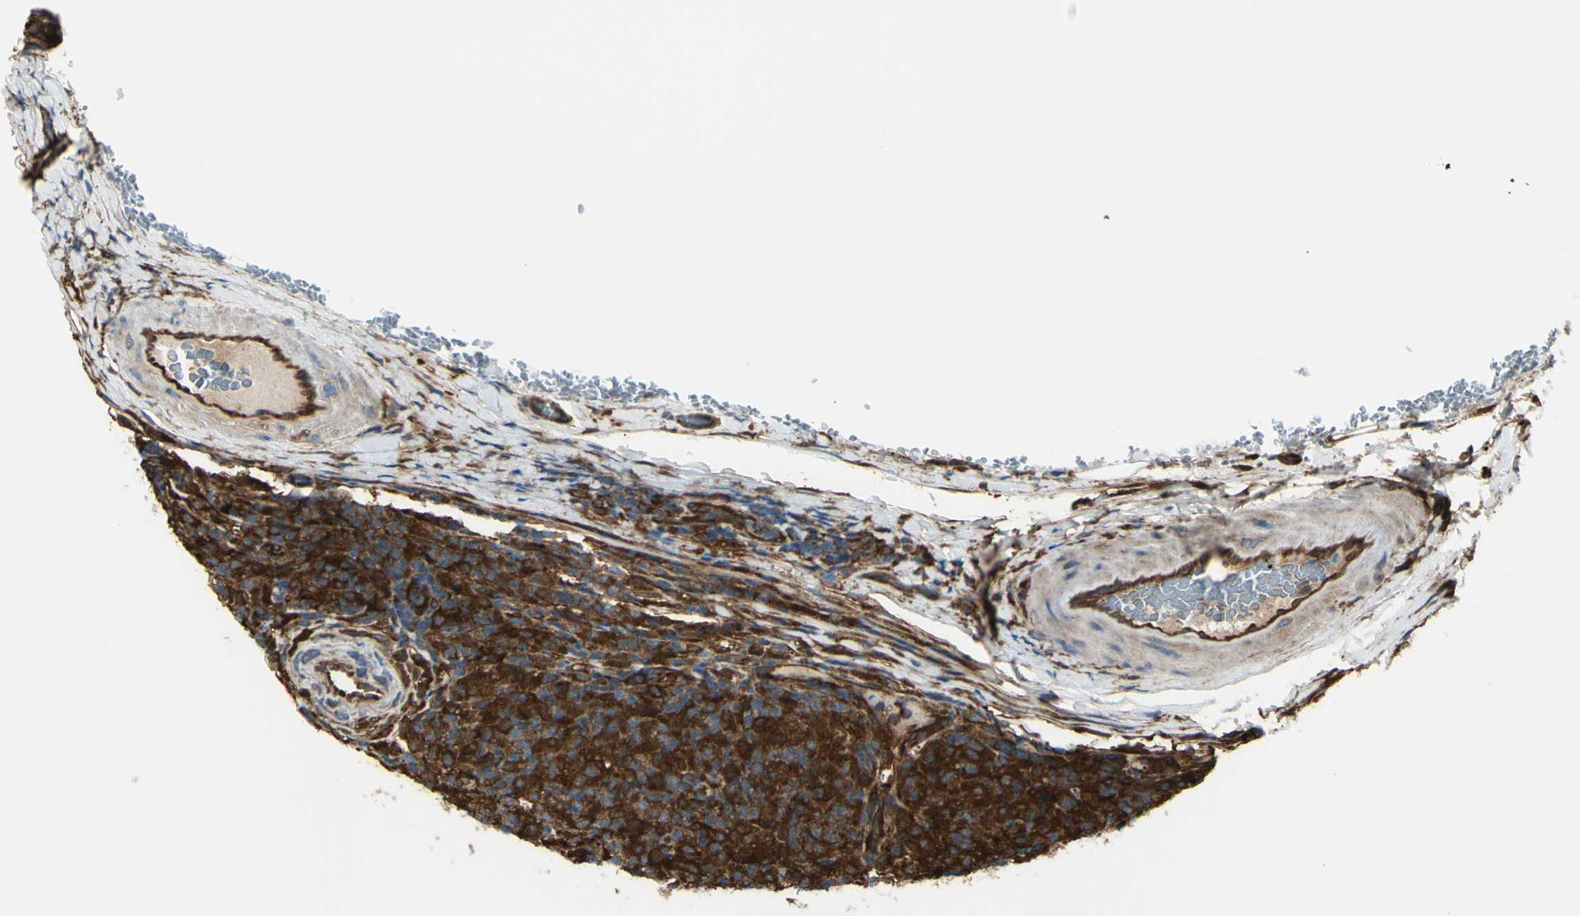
{"staining": {"intensity": "strong", "quantity": ">75%", "location": "cytoplasmic/membranous"}, "tissue": "lymphoma", "cell_type": "Tumor cells", "image_type": "cancer", "snomed": [{"axis": "morphology", "description": "Hodgkin's disease, NOS"}, {"axis": "topography", "description": "Lymph node"}], "caption": "Hodgkin's disease stained with a brown dye exhibits strong cytoplasmic/membranous positive expression in about >75% of tumor cells.", "gene": "IGSF9B", "patient": {"sex": "male", "age": 70}}